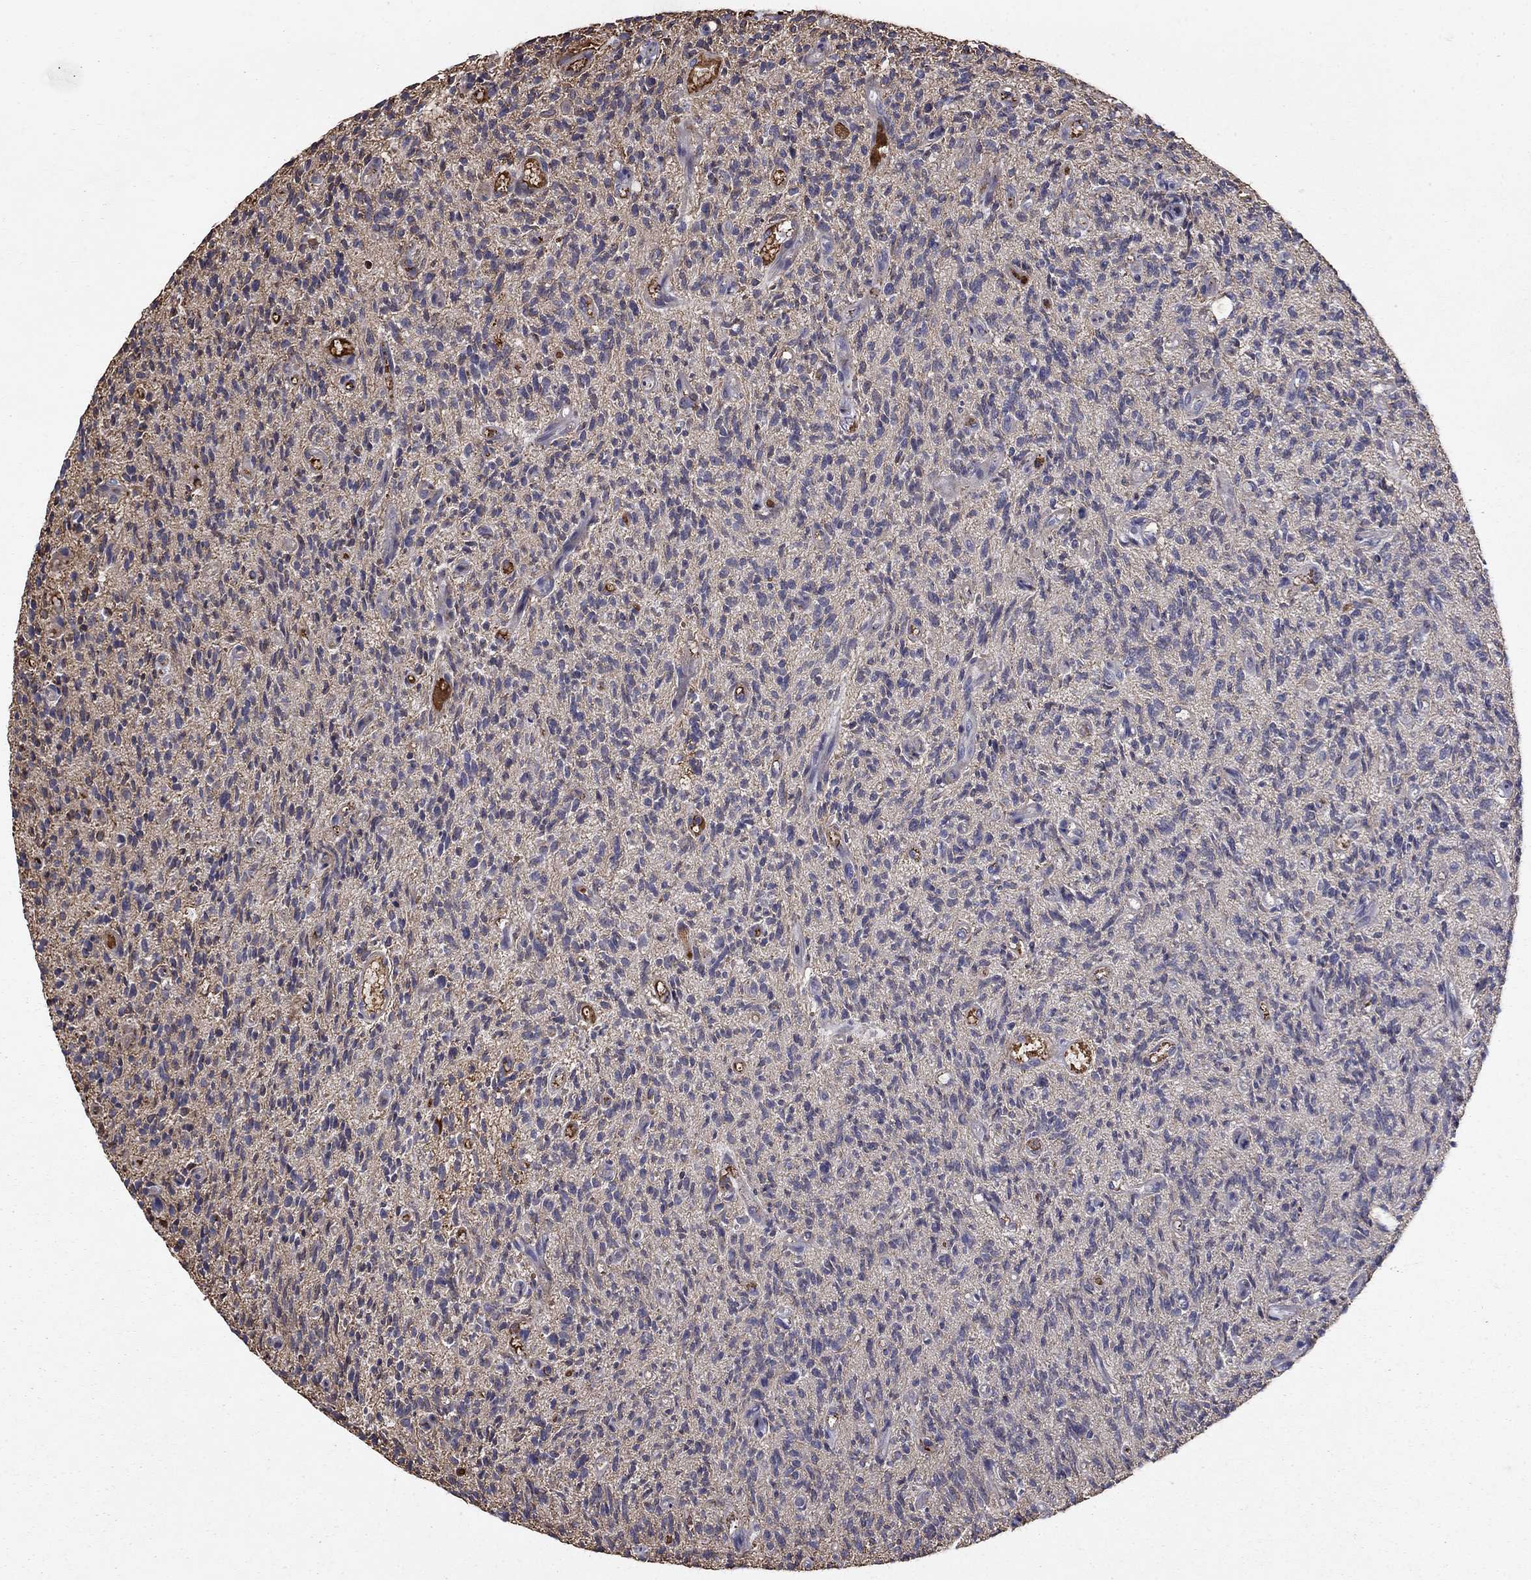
{"staining": {"intensity": "negative", "quantity": "none", "location": "none"}, "tissue": "glioma", "cell_type": "Tumor cells", "image_type": "cancer", "snomed": [{"axis": "morphology", "description": "Glioma, malignant, High grade"}, {"axis": "topography", "description": "Brain"}], "caption": "This photomicrograph is of malignant high-grade glioma stained with IHC to label a protein in brown with the nuclei are counter-stained blue. There is no expression in tumor cells.", "gene": "NDUFS8", "patient": {"sex": "male", "age": 64}}